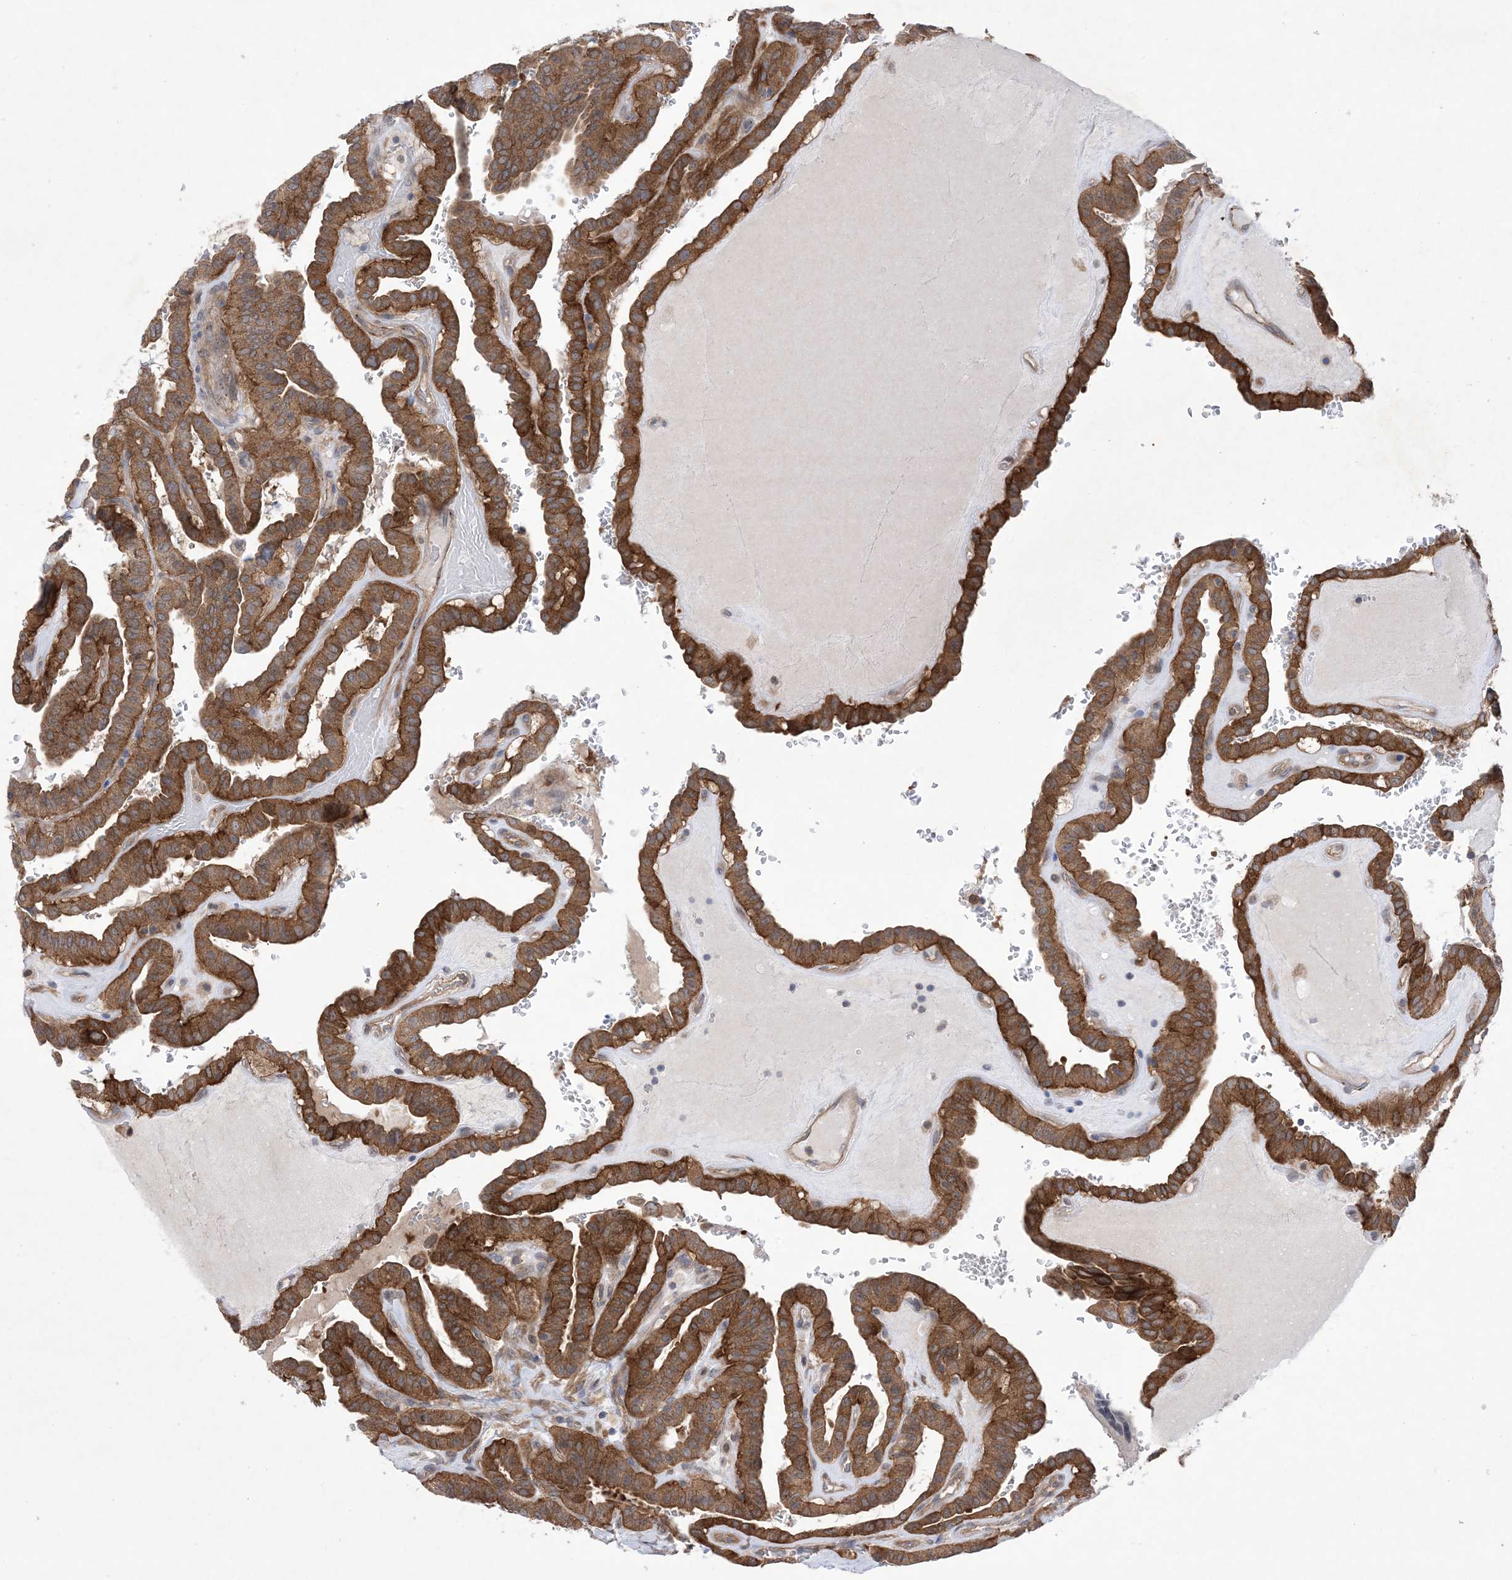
{"staining": {"intensity": "strong", "quantity": ">75%", "location": "cytoplasmic/membranous"}, "tissue": "thyroid cancer", "cell_type": "Tumor cells", "image_type": "cancer", "snomed": [{"axis": "morphology", "description": "Papillary adenocarcinoma, NOS"}, {"axis": "topography", "description": "Thyroid gland"}], "caption": "IHC photomicrograph of papillary adenocarcinoma (thyroid) stained for a protein (brown), which exhibits high levels of strong cytoplasmic/membranous staining in approximately >75% of tumor cells.", "gene": "EHBP1", "patient": {"sex": "male", "age": 77}}